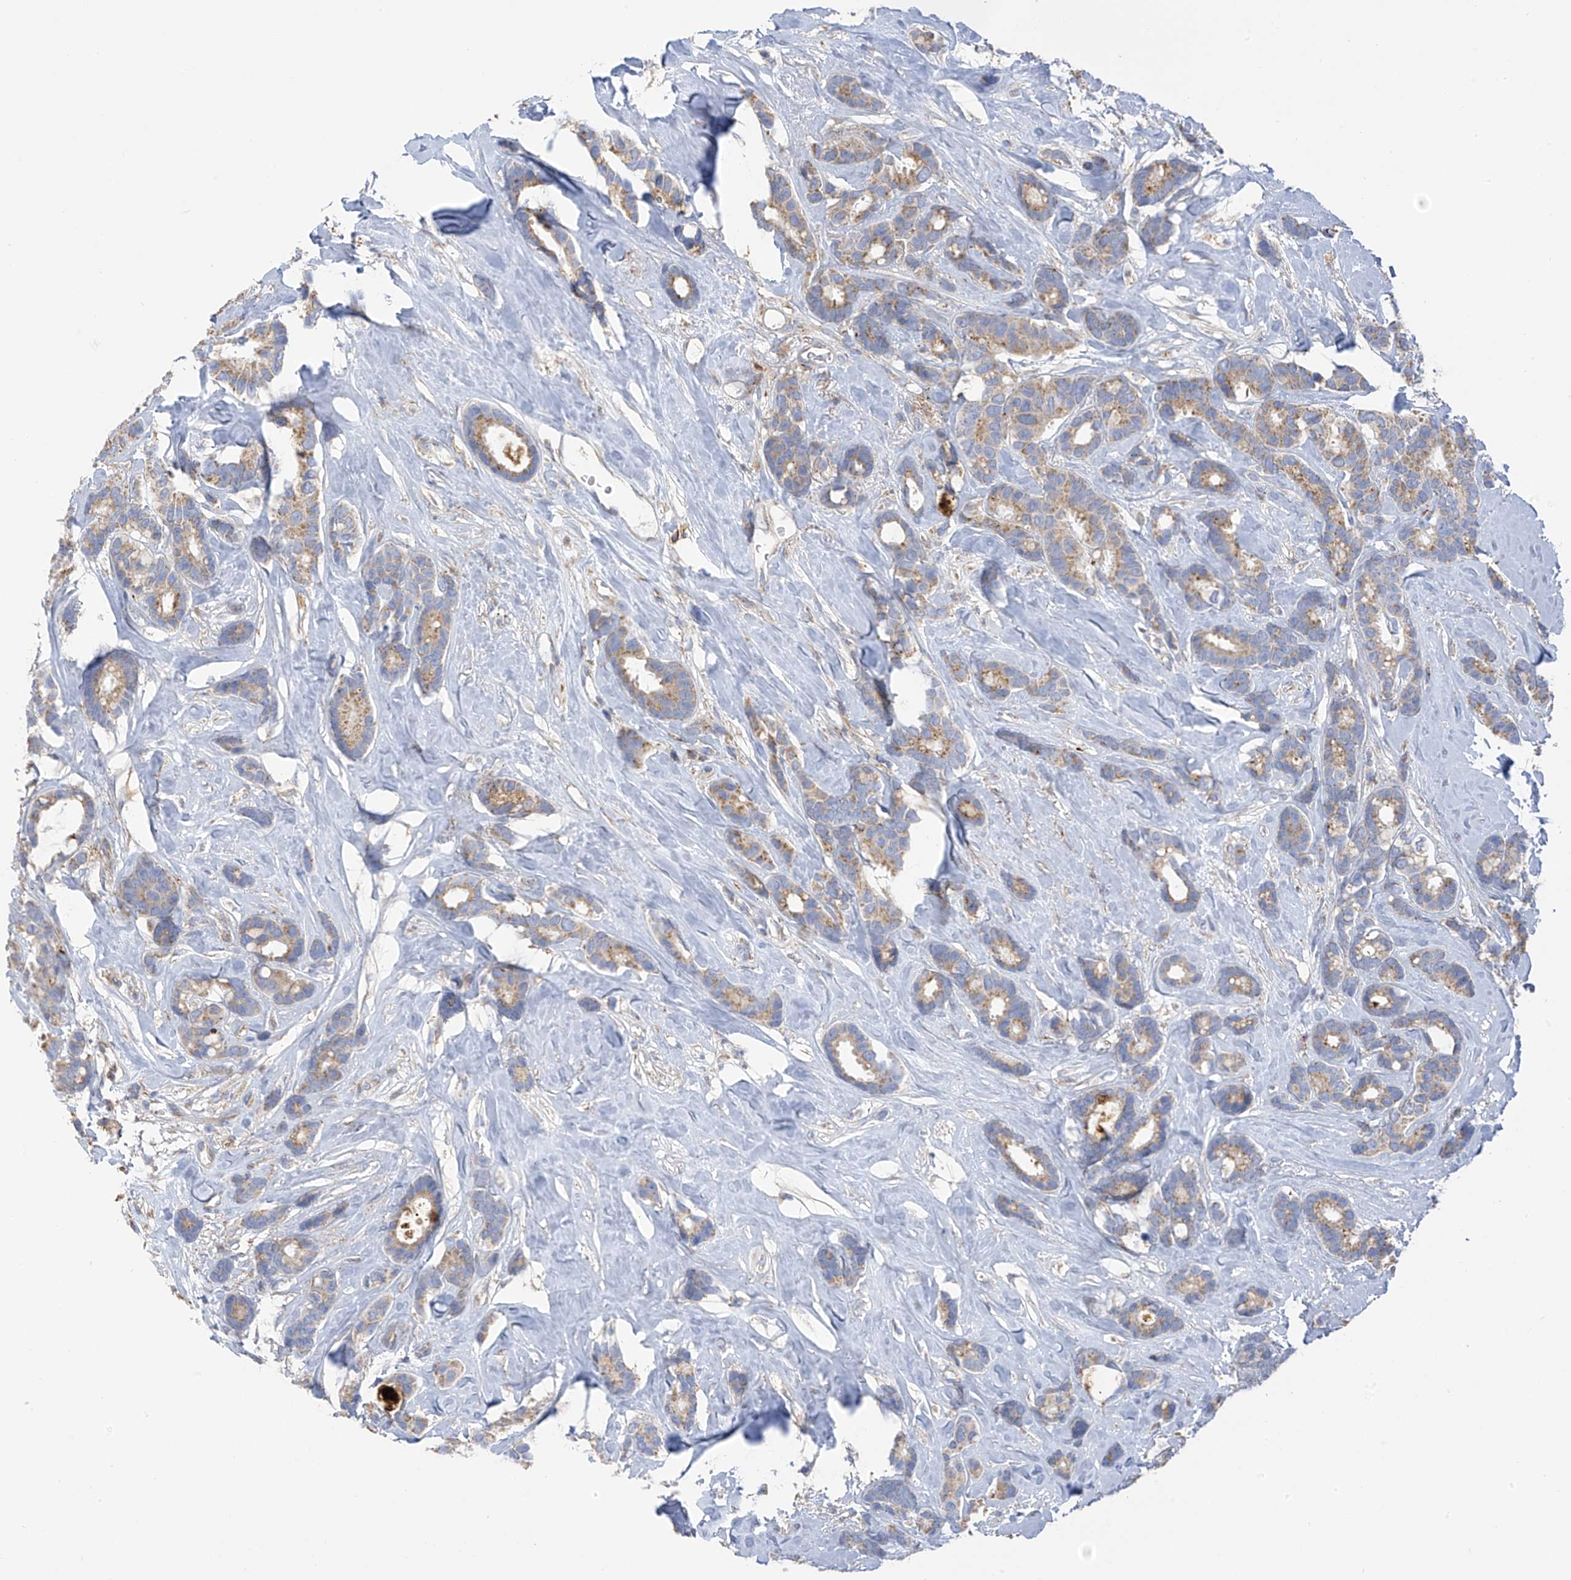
{"staining": {"intensity": "moderate", "quantity": ">75%", "location": "cytoplasmic/membranous"}, "tissue": "breast cancer", "cell_type": "Tumor cells", "image_type": "cancer", "snomed": [{"axis": "morphology", "description": "Duct carcinoma"}, {"axis": "topography", "description": "Breast"}], "caption": "Breast cancer stained with a protein marker demonstrates moderate staining in tumor cells.", "gene": "ITM2B", "patient": {"sex": "female", "age": 87}}